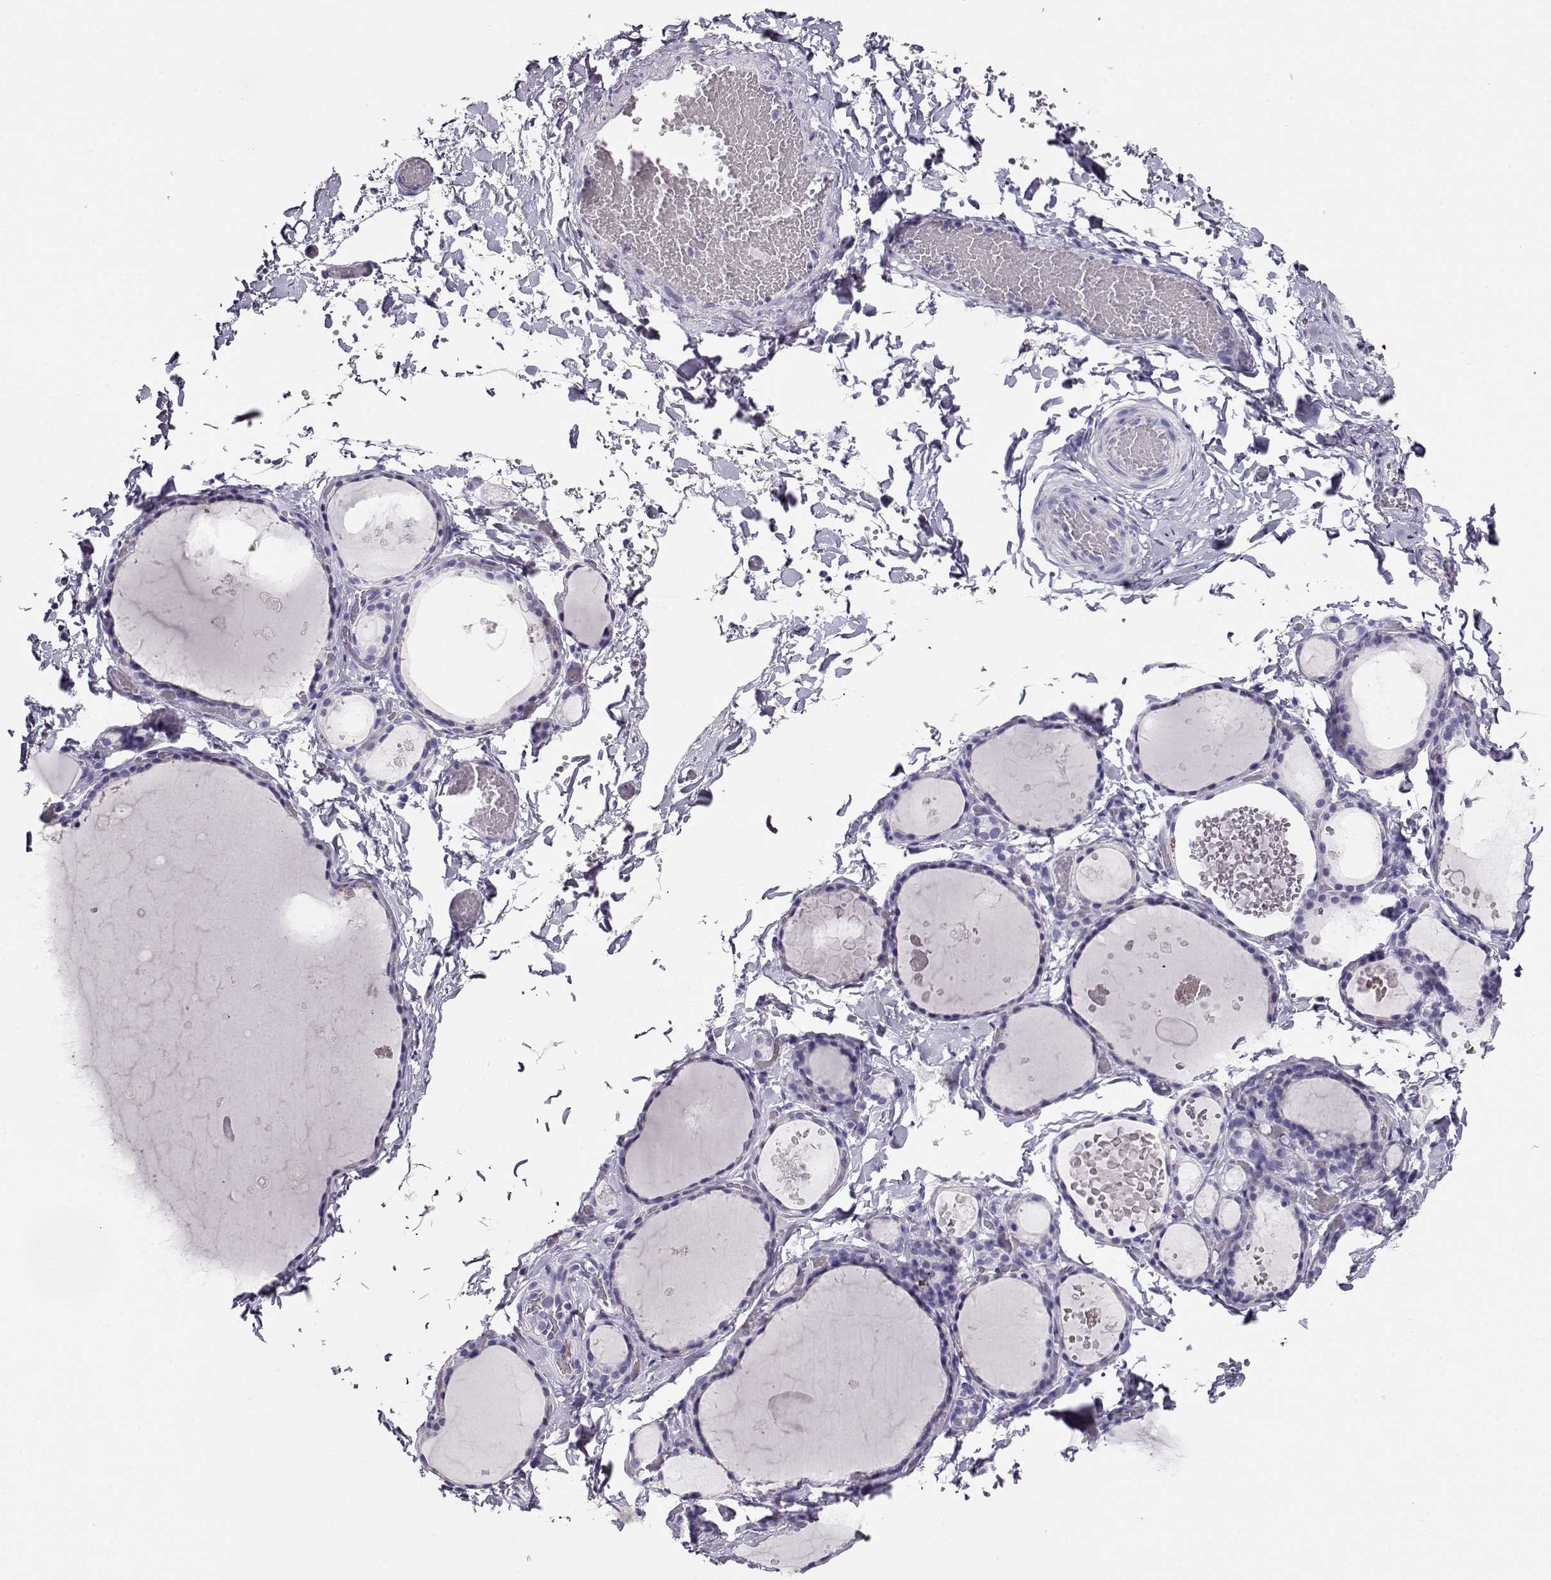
{"staining": {"intensity": "negative", "quantity": "none", "location": "none"}, "tissue": "thyroid gland", "cell_type": "Glandular cells", "image_type": "normal", "snomed": [{"axis": "morphology", "description": "Normal tissue, NOS"}, {"axis": "topography", "description": "Thyroid gland"}], "caption": "An IHC histopathology image of benign thyroid gland is shown. There is no staining in glandular cells of thyroid gland. (DAB IHC with hematoxylin counter stain).", "gene": "CRX", "patient": {"sex": "female", "age": 56}}